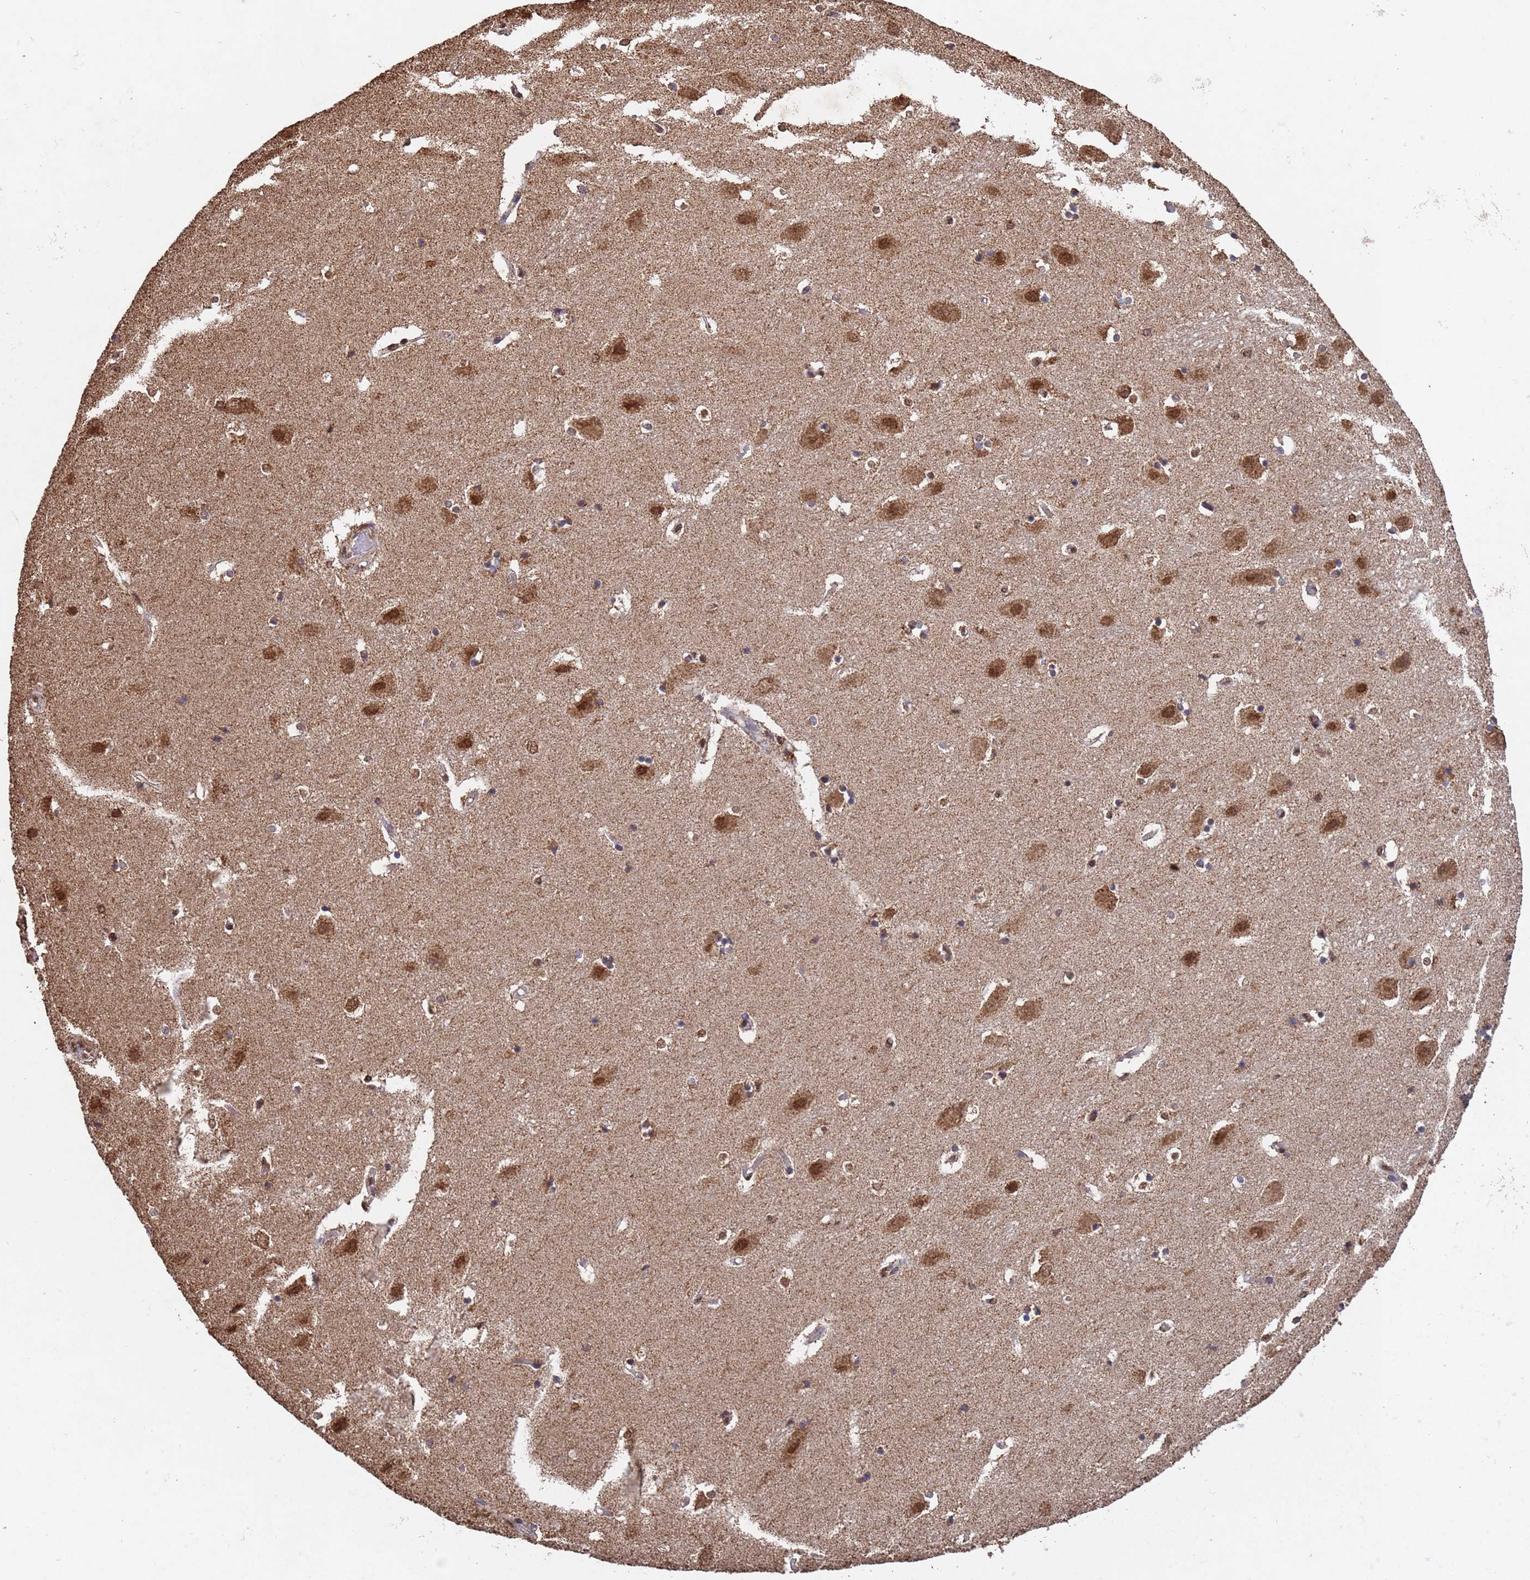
{"staining": {"intensity": "moderate", "quantity": "25%-75%", "location": "nuclear"}, "tissue": "hippocampus", "cell_type": "Glial cells", "image_type": "normal", "snomed": [{"axis": "morphology", "description": "Normal tissue, NOS"}, {"axis": "topography", "description": "Hippocampus"}], "caption": "Protein staining shows moderate nuclear positivity in about 25%-75% of glial cells in normal hippocampus. (DAB (3,3'-diaminobenzidine) IHC with brightfield microscopy, high magnification).", "gene": "HDAC10", "patient": {"sex": "female", "age": 52}}